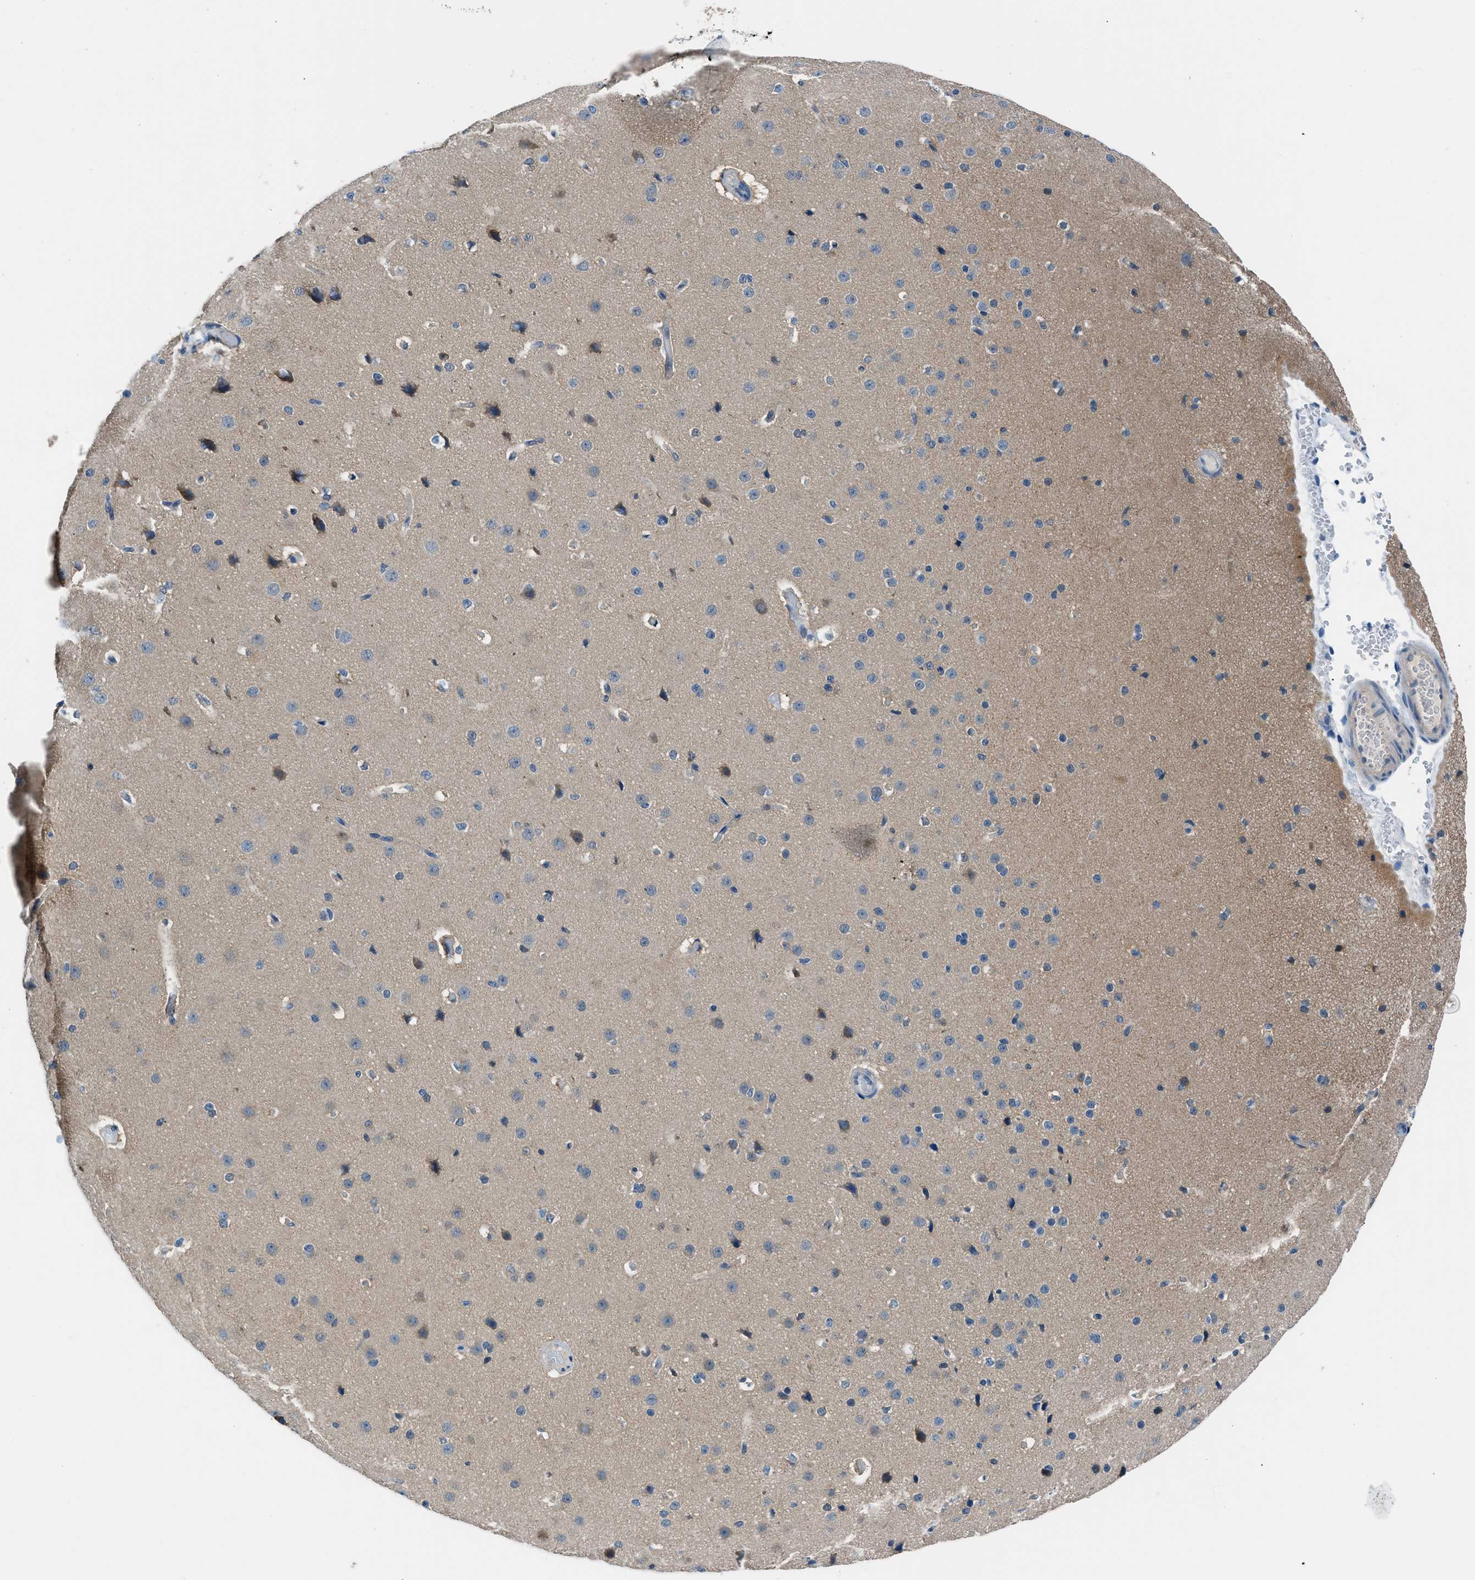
{"staining": {"intensity": "negative", "quantity": "none", "location": "none"}, "tissue": "cerebral cortex", "cell_type": "Endothelial cells", "image_type": "normal", "snomed": [{"axis": "morphology", "description": "Normal tissue, NOS"}, {"axis": "morphology", "description": "Developmental malformation"}, {"axis": "topography", "description": "Cerebral cortex"}], "caption": "Immunohistochemistry (IHC) of unremarkable cerebral cortex exhibits no staining in endothelial cells. (Brightfield microscopy of DAB IHC at high magnification).", "gene": "ACP1", "patient": {"sex": "female", "age": 30}}